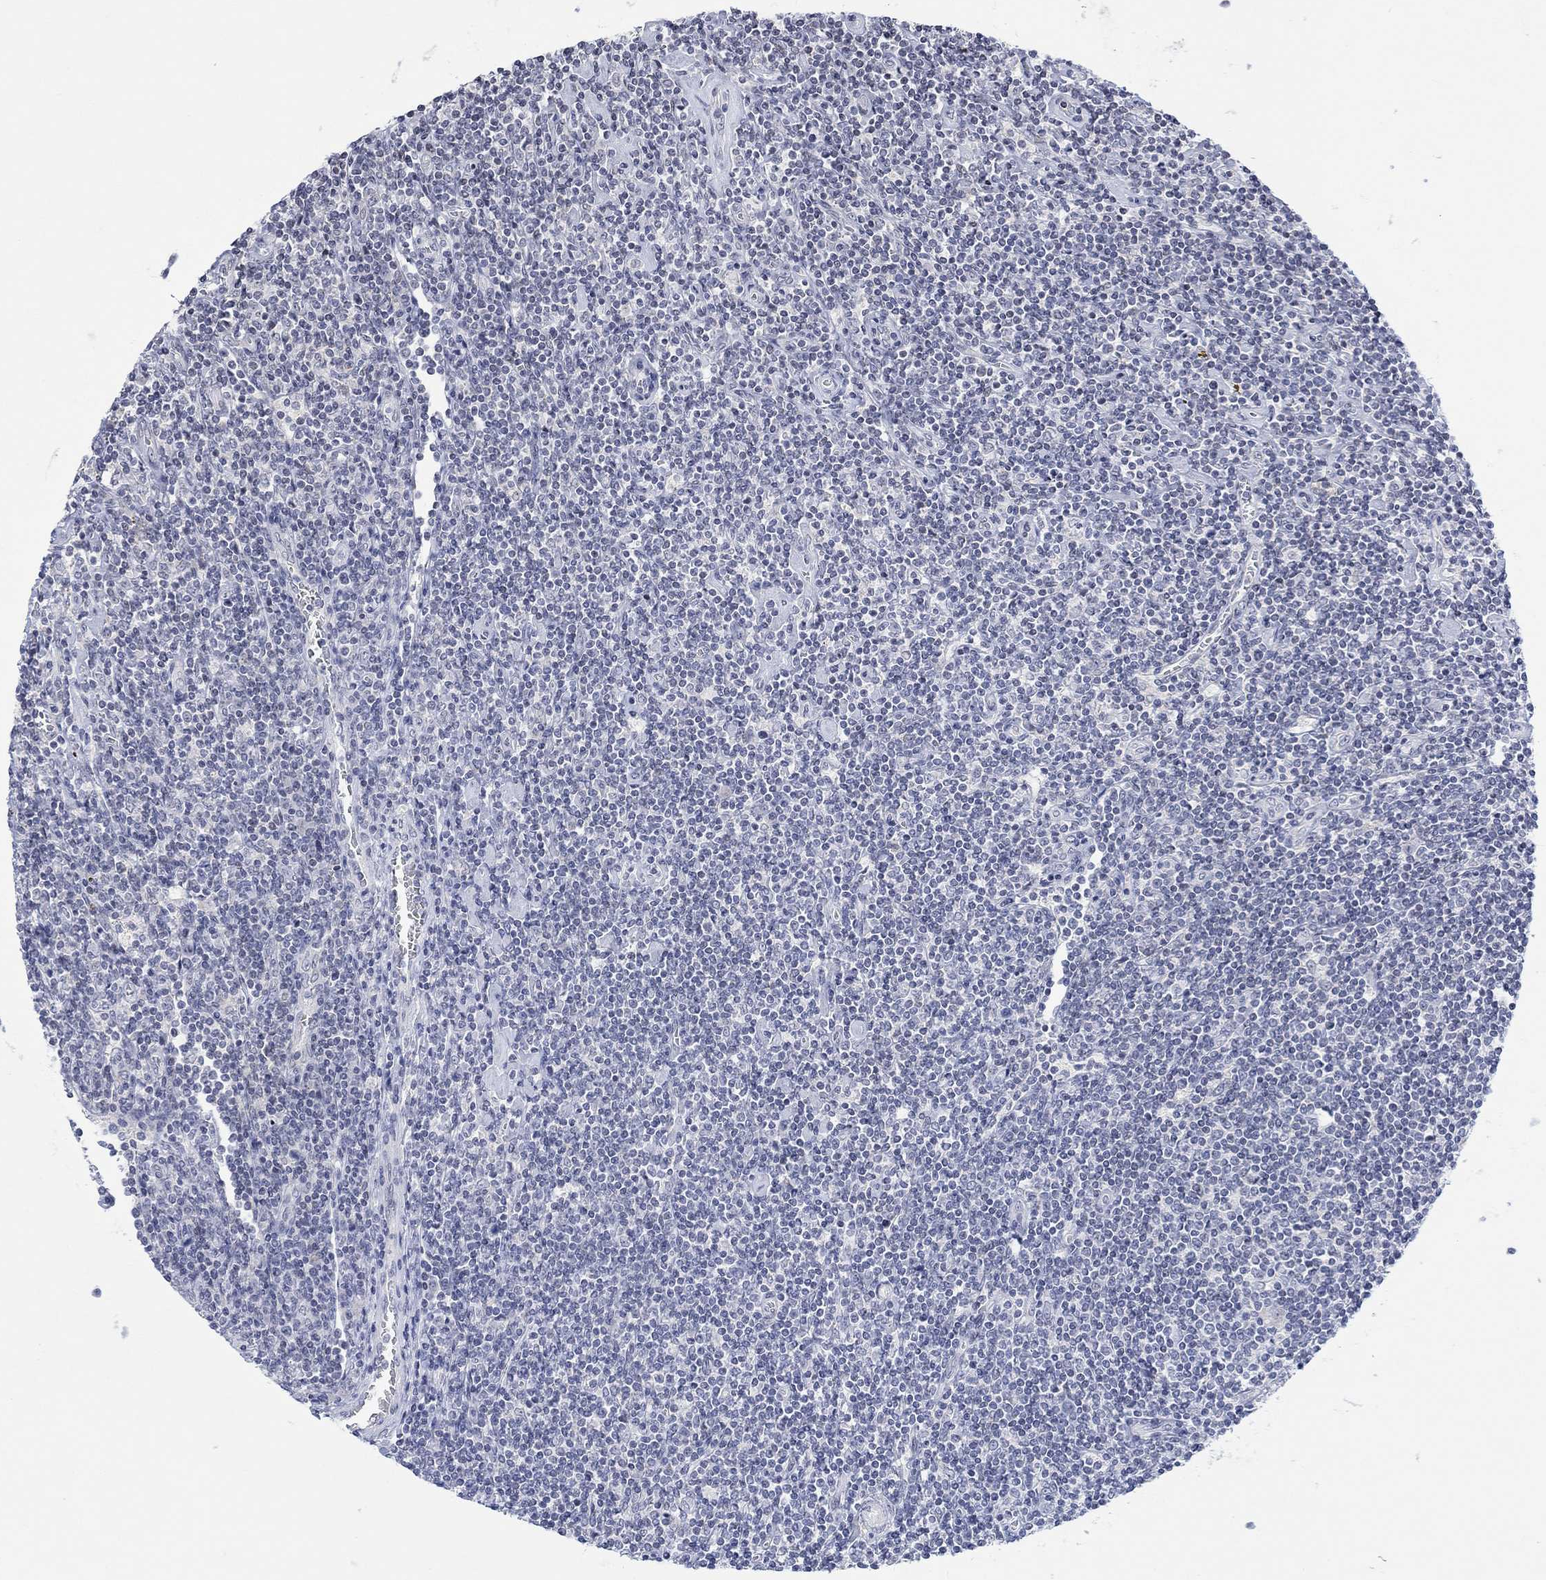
{"staining": {"intensity": "negative", "quantity": "none", "location": "none"}, "tissue": "lymphoma", "cell_type": "Tumor cells", "image_type": "cancer", "snomed": [{"axis": "morphology", "description": "Hodgkin's disease, NOS"}, {"axis": "topography", "description": "Lymph node"}], "caption": "Tumor cells show no significant protein expression in Hodgkin's disease.", "gene": "DCX", "patient": {"sex": "male", "age": 40}}